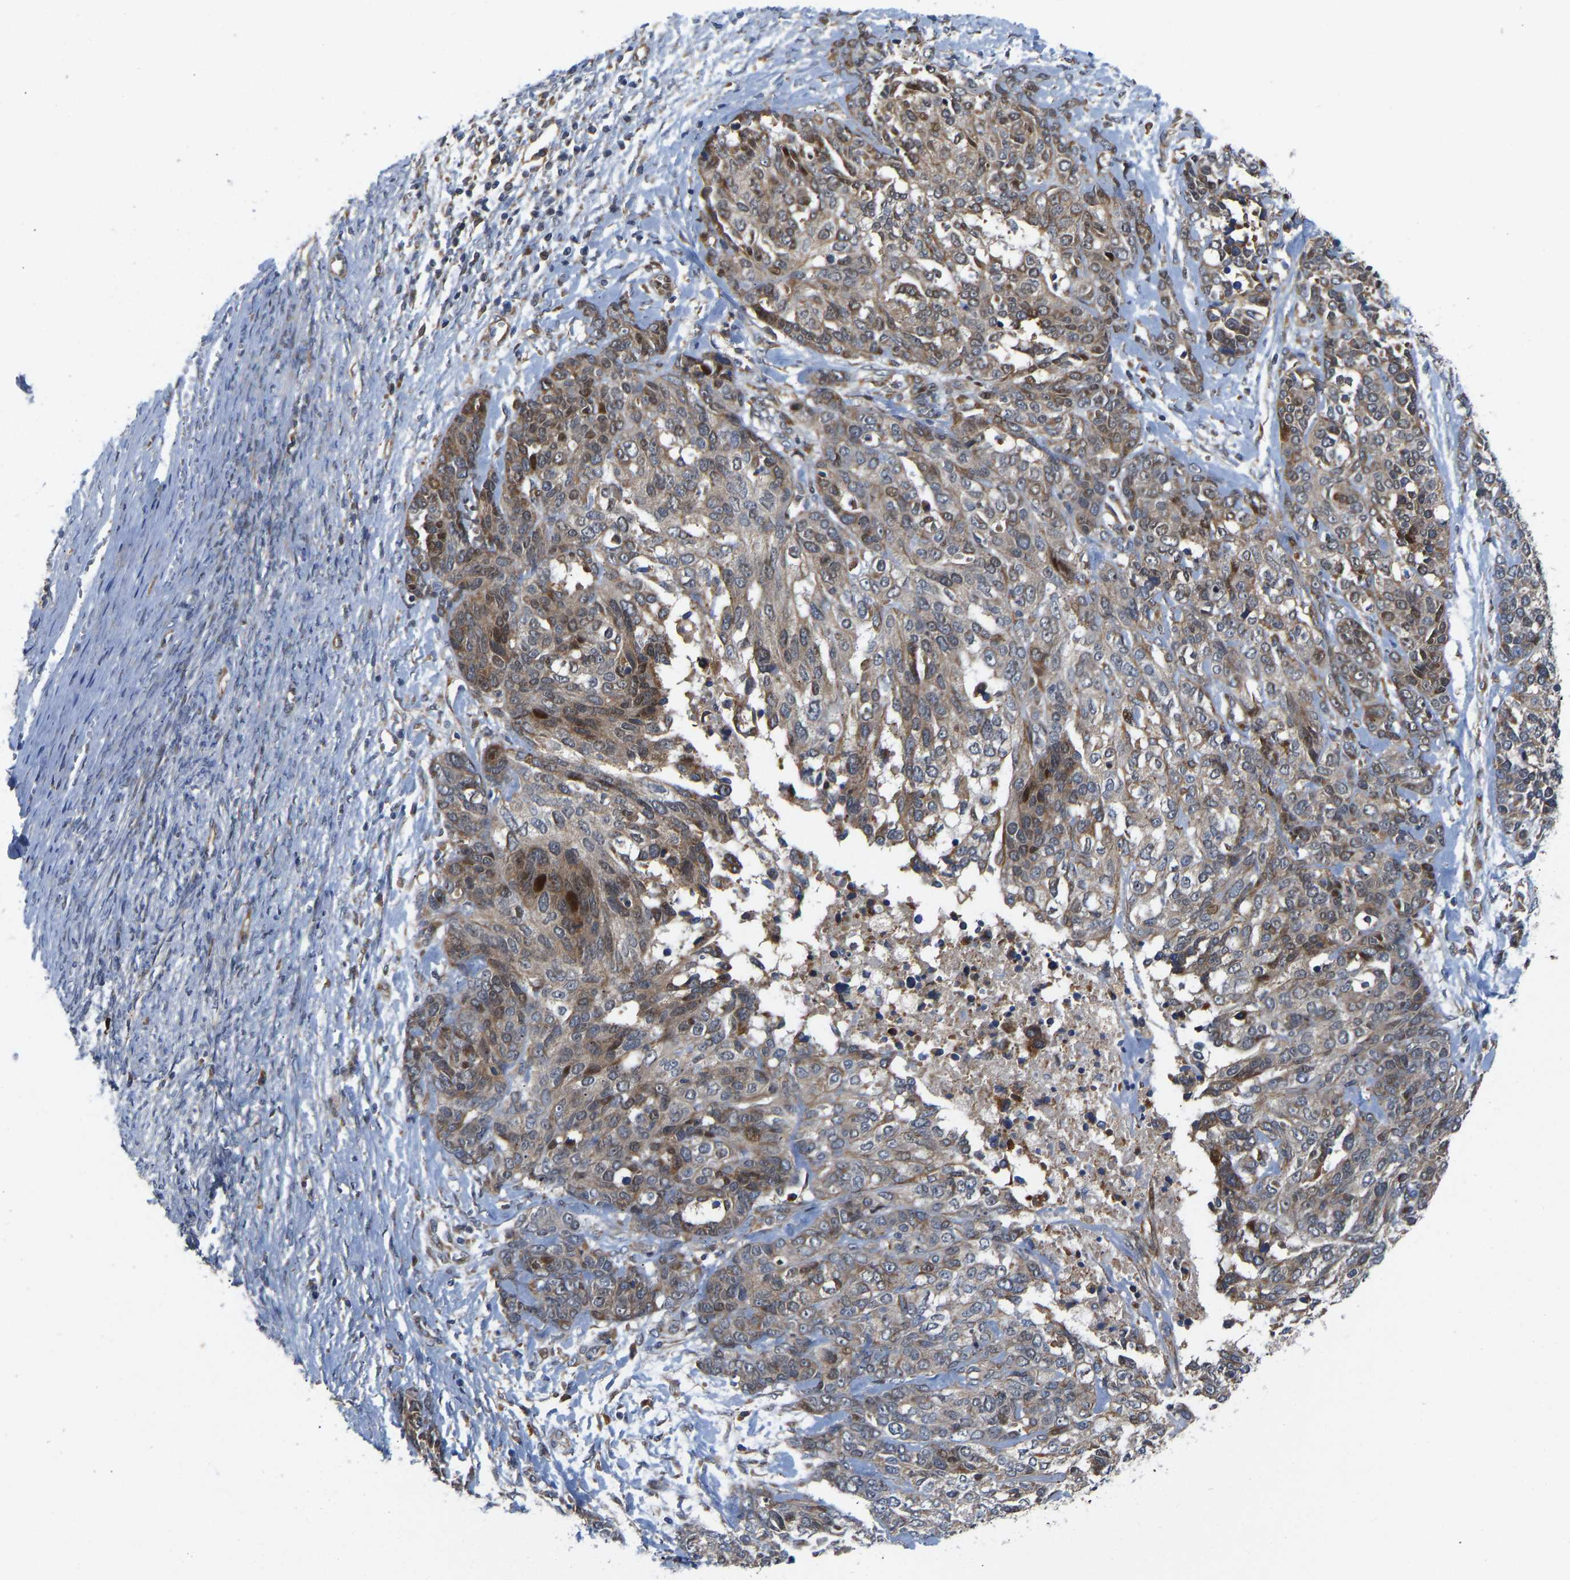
{"staining": {"intensity": "moderate", "quantity": ">75%", "location": "cytoplasmic/membranous"}, "tissue": "ovarian cancer", "cell_type": "Tumor cells", "image_type": "cancer", "snomed": [{"axis": "morphology", "description": "Cystadenocarcinoma, serous, NOS"}, {"axis": "topography", "description": "Ovary"}], "caption": "Human ovarian serous cystadenocarcinoma stained with a brown dye demonstrates moderate cytoplasmic/membranous positive staining in approximately >75% of tumor cells.", "gene": "TMEM38B", "patient": {"sex": "female", "age": 44}}